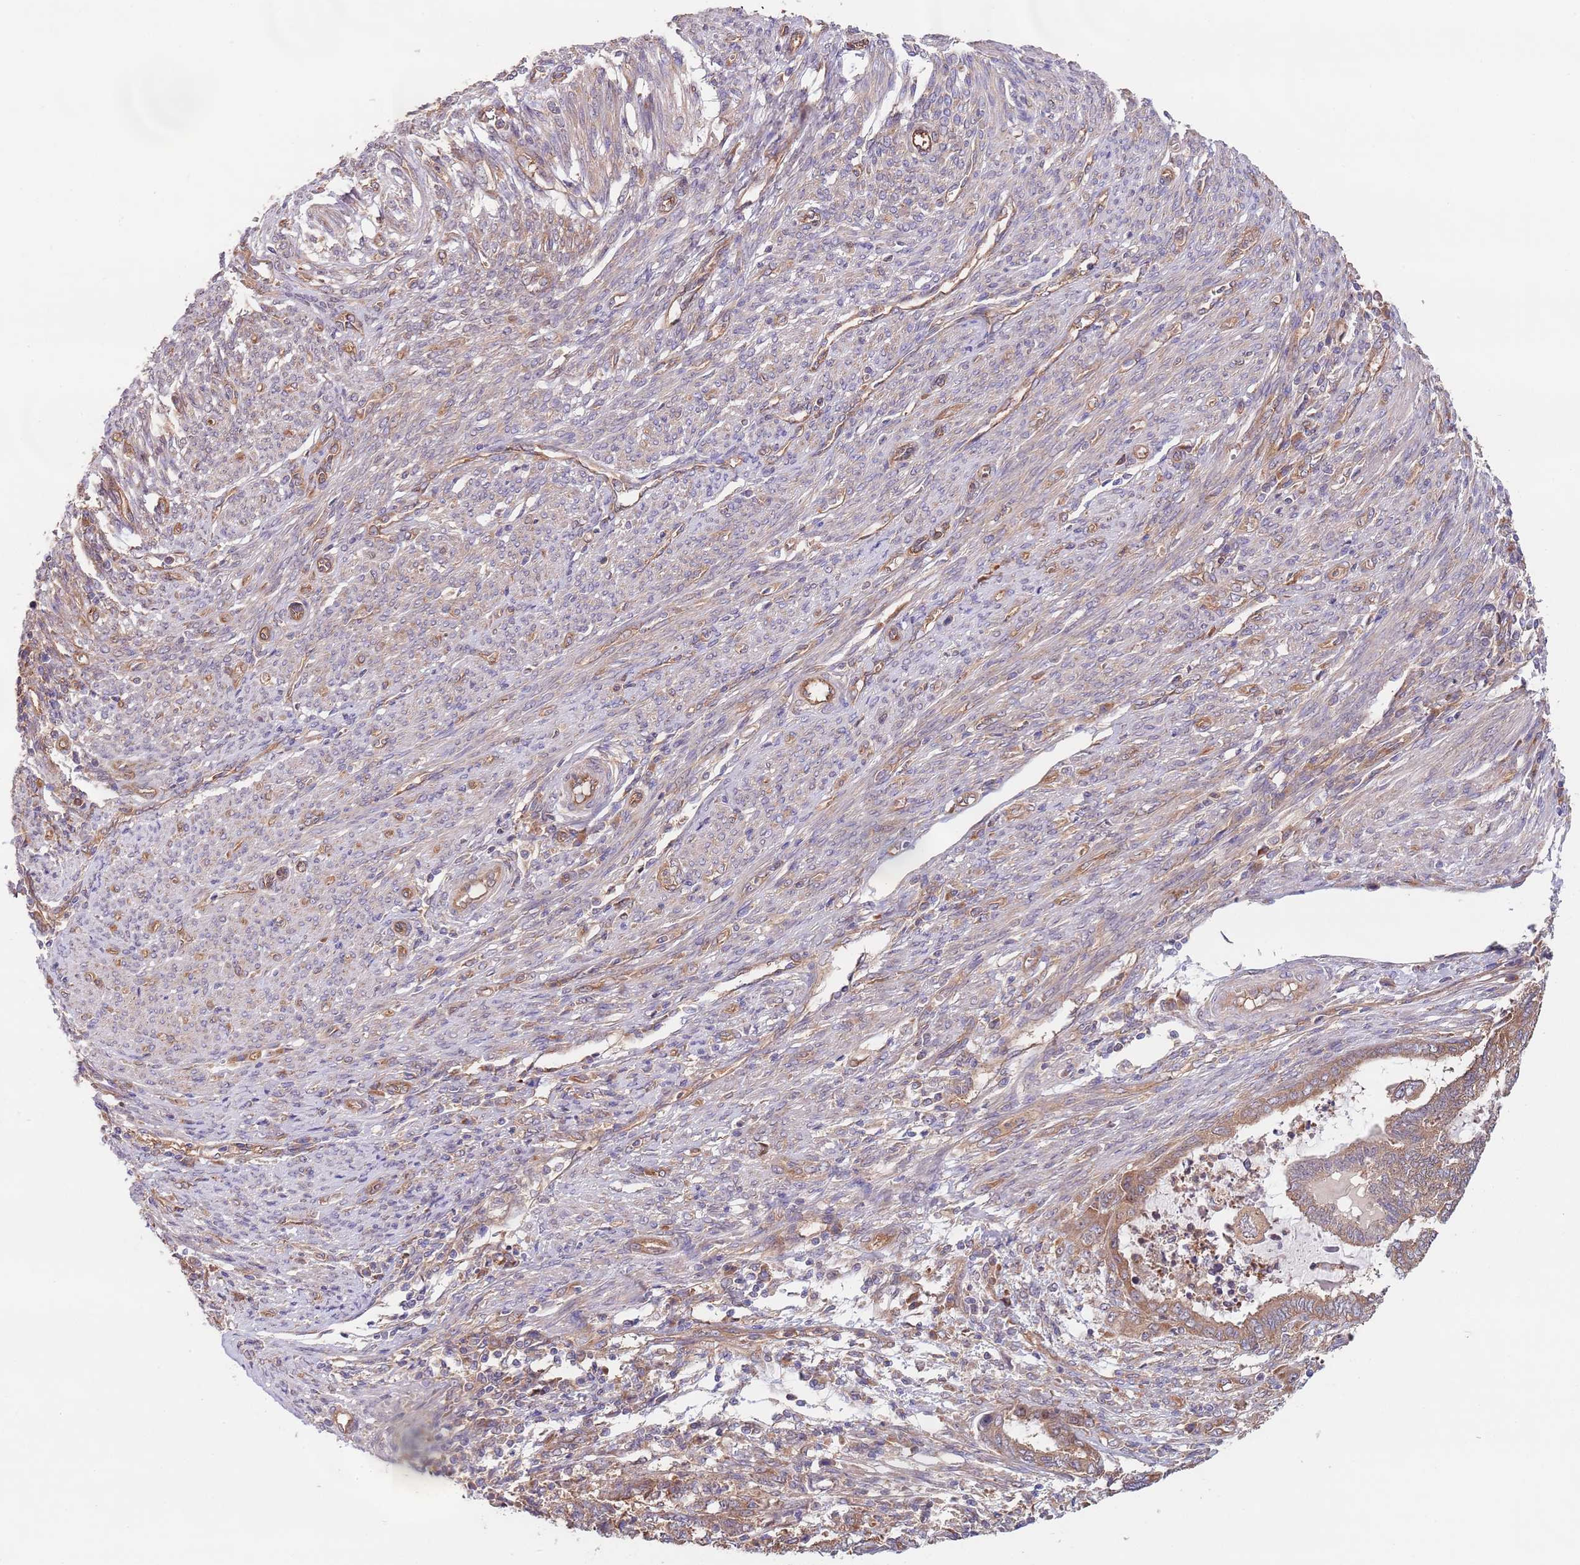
{"staining": {"intensity": "moderate", "quantity": ">75%", "location": "cytoplasmic/membranous"}, "tissue": "endometrial cancer", "cell_type": "Tumor cells", "image_type": "cancer", "snomed": [{"axis": "morphology", "description": "Adenocarcinoma, NOS"}, {"axis": "topography", "description": "Uterus"}, {"axis": "topography", "description": "Endometrium"}], "caption": "Protein staining of endometrial cancer (adenocarcinoma) tissue demonstrates moderate cytoplasmic/membranous staining in approximately >75% of tumor cells. The staining was performed using DAB to visualize the protein expression in brown, while the nuclei were stained in blue with hematoxylin (Magnification: 20x).", "gene": "EIF3F", "patient": {"sex": "female", "age": 70}}